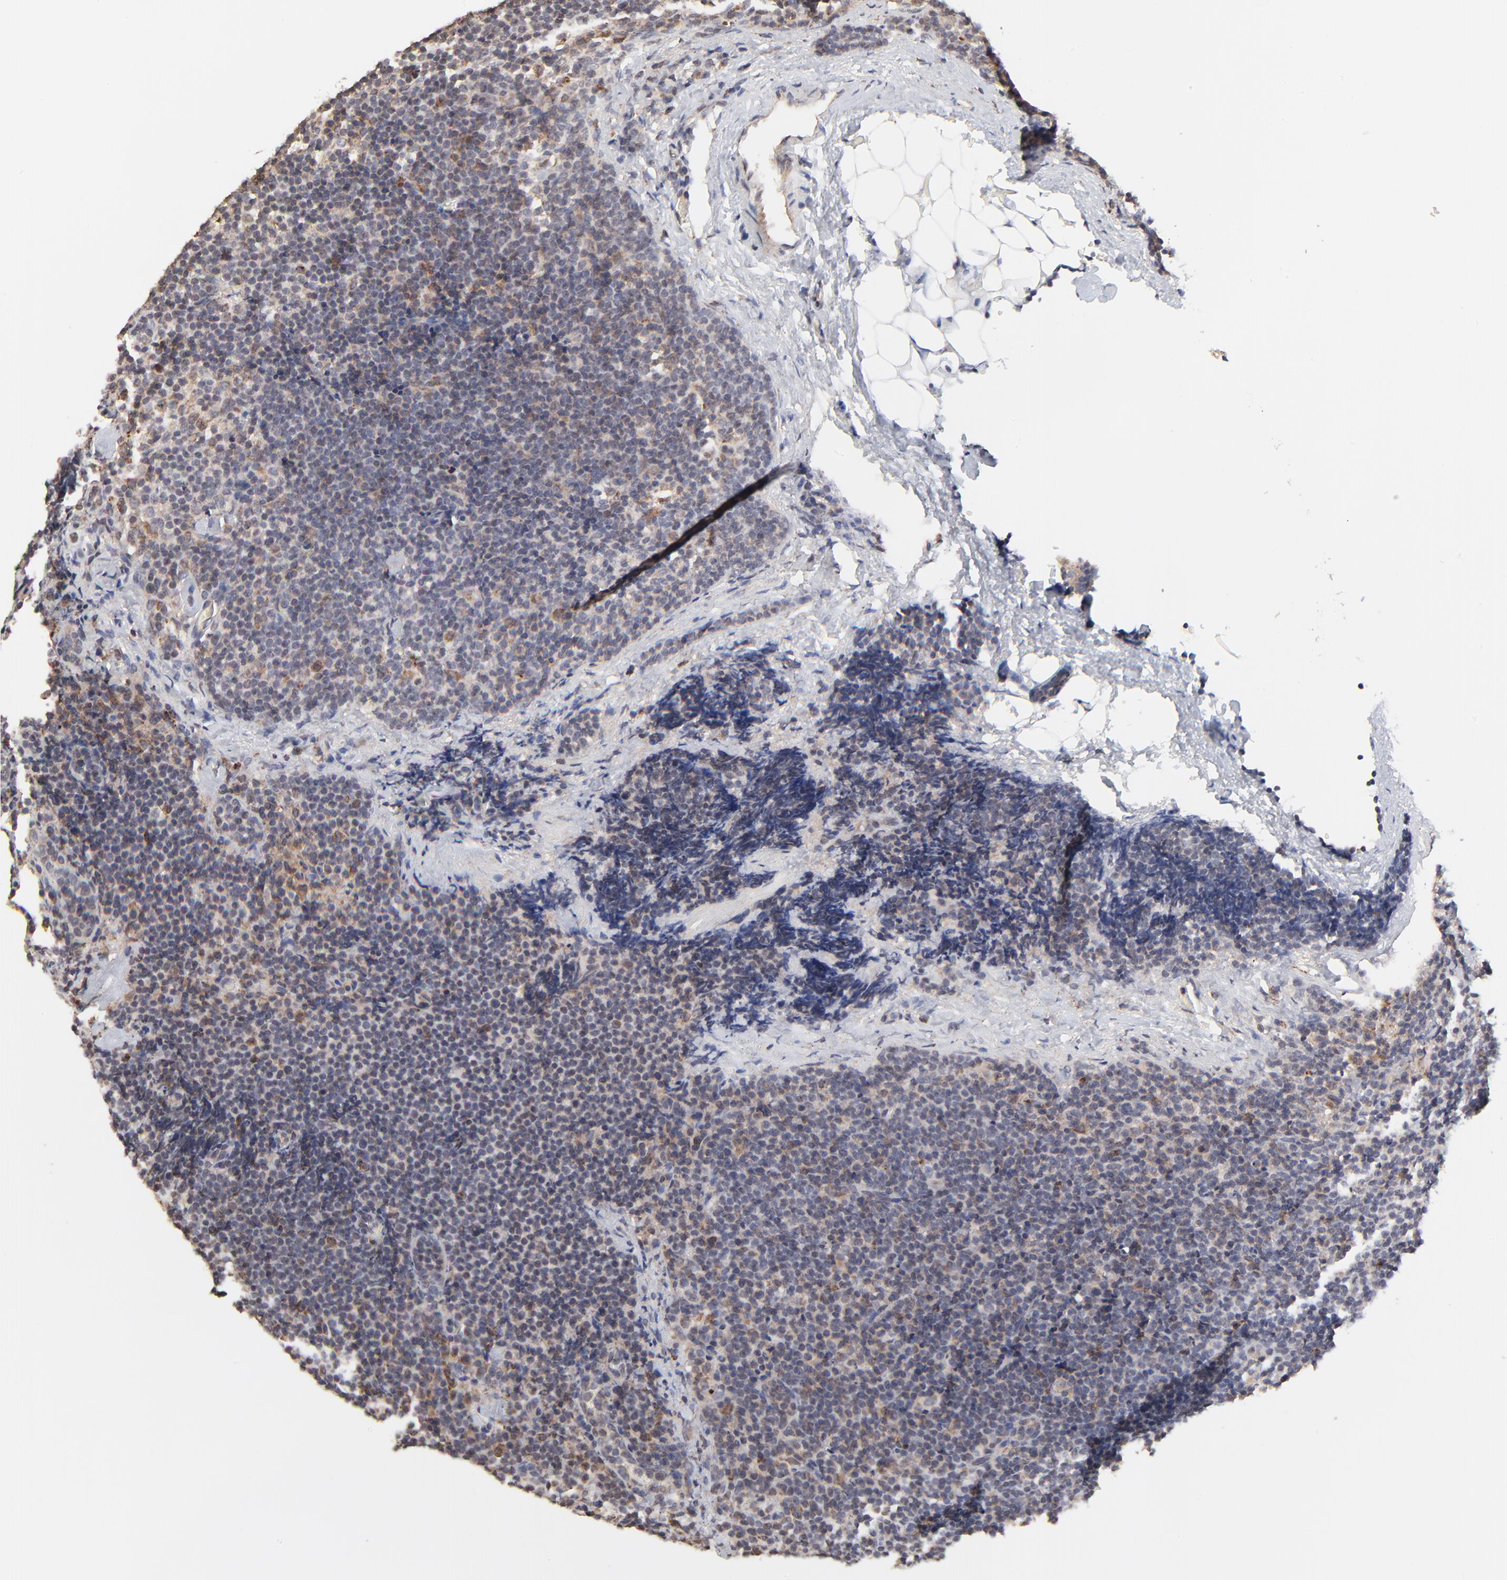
{"staining": {"intensity": "weak", "quantity": "<25%", "location": "cytoplasmic/membranous"}, "tissue": "lymphoma", "cell_type": "Tumor cells", "image_type": "cancer", "snomed": [{"axis": "morphology", "description": "Malignant lymphoma, non-Hodgkin's type, High grade"}, {"axis": "topography", "description": "Lymph node"}], "caption": "Histopathology image shows no significant protein expression in tumor cells of malignant lymphoma, non-Hodgkin's type (high-grade).", "gene": "ELP2", "patient": {"sex": "female", "age": 58}}